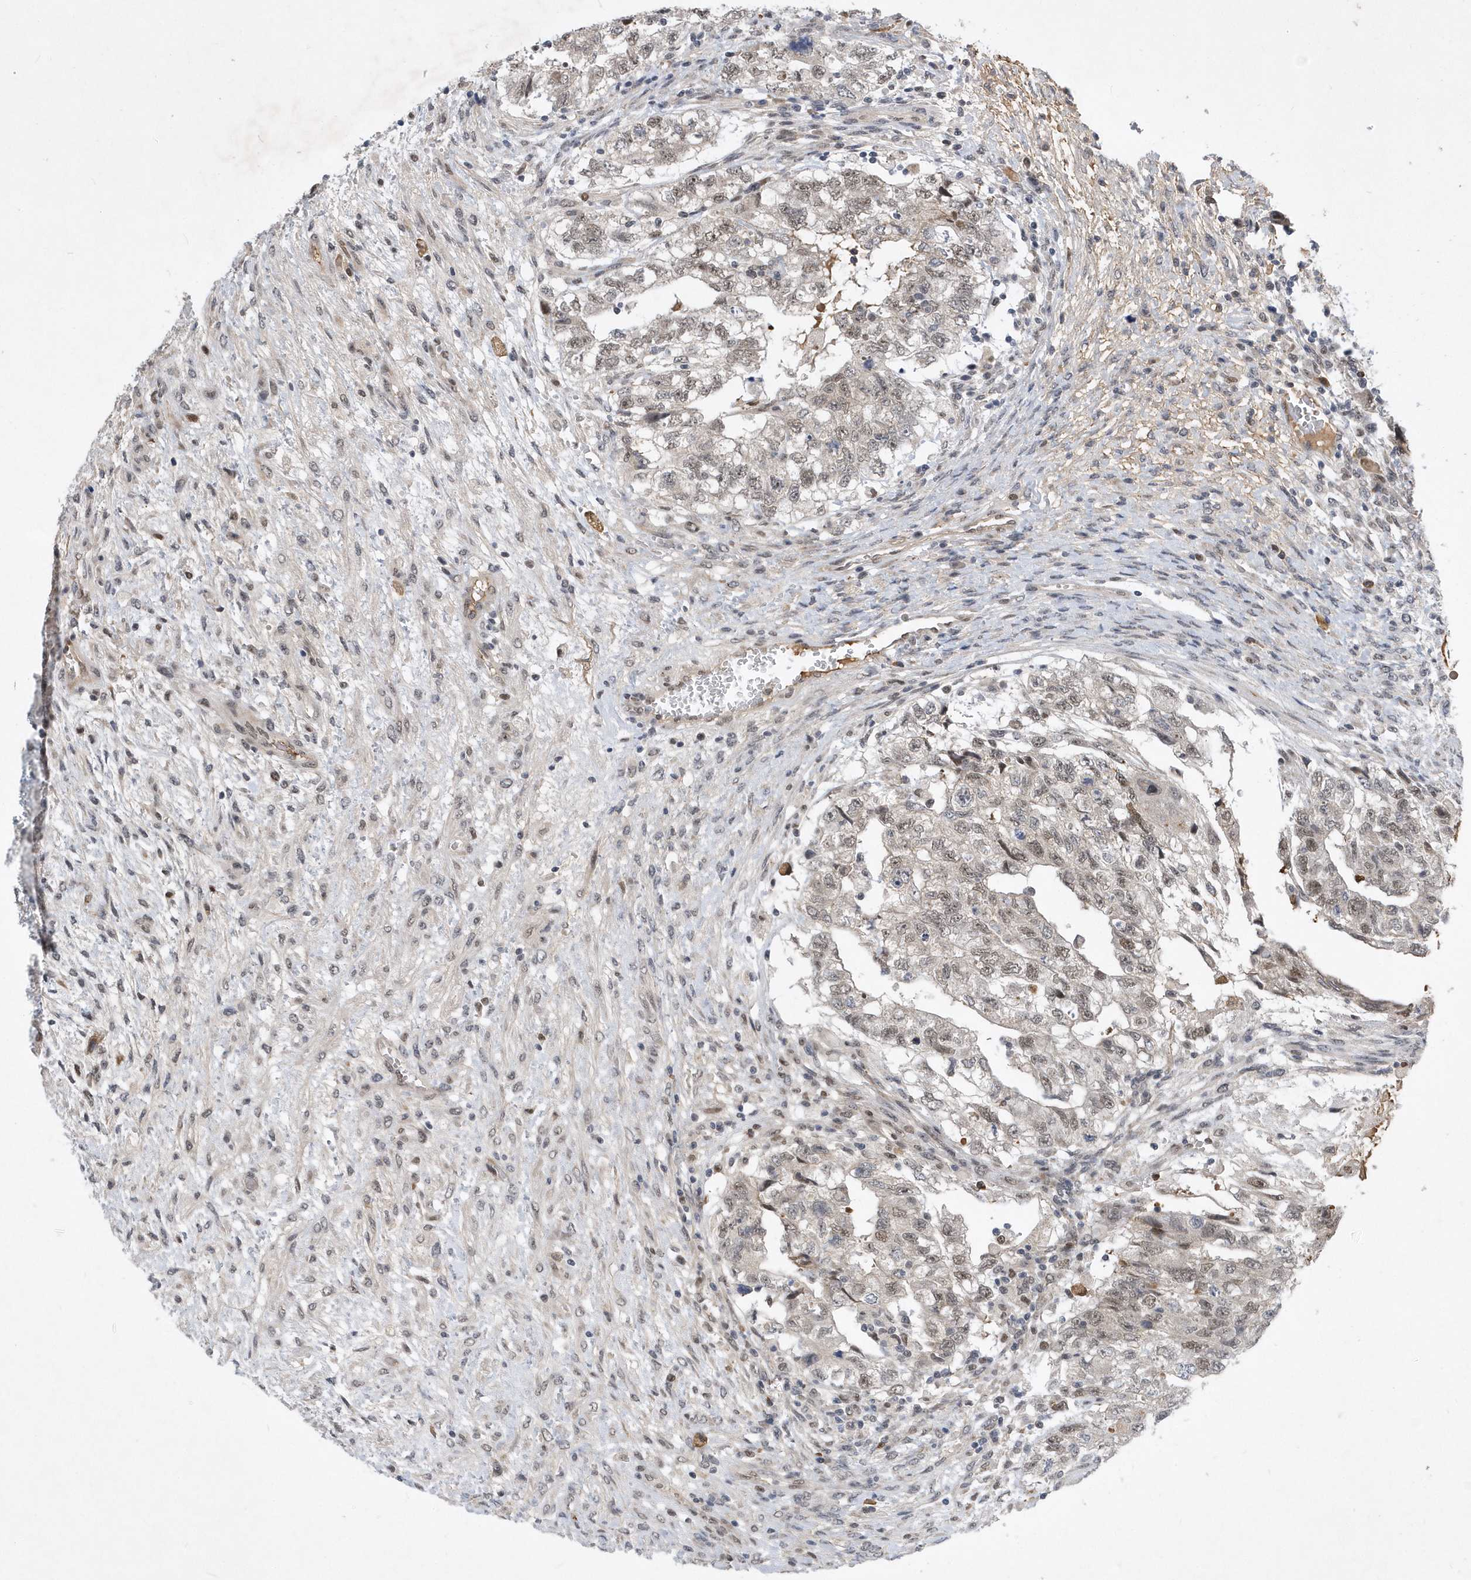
{"staining": {"intensity": "weak", "quantity": ">75%", "location": "nuclear"}, "tissue": "testis cancer", "cell_type": "Tumor cells", "image_type": "cancer", "snomed": [{"axis": "morphology", "description": "Carcinoma, Embryonal, NOS"}, {"axis": "topography", "description": "Testis"}], "caption": "The micrograph displays staining of testis cancer, revealing weak nuclear protein staining (brown color) within tumor cells.", "gene": "FAM217A", "patient": {"sex": "male", "age": 36}}